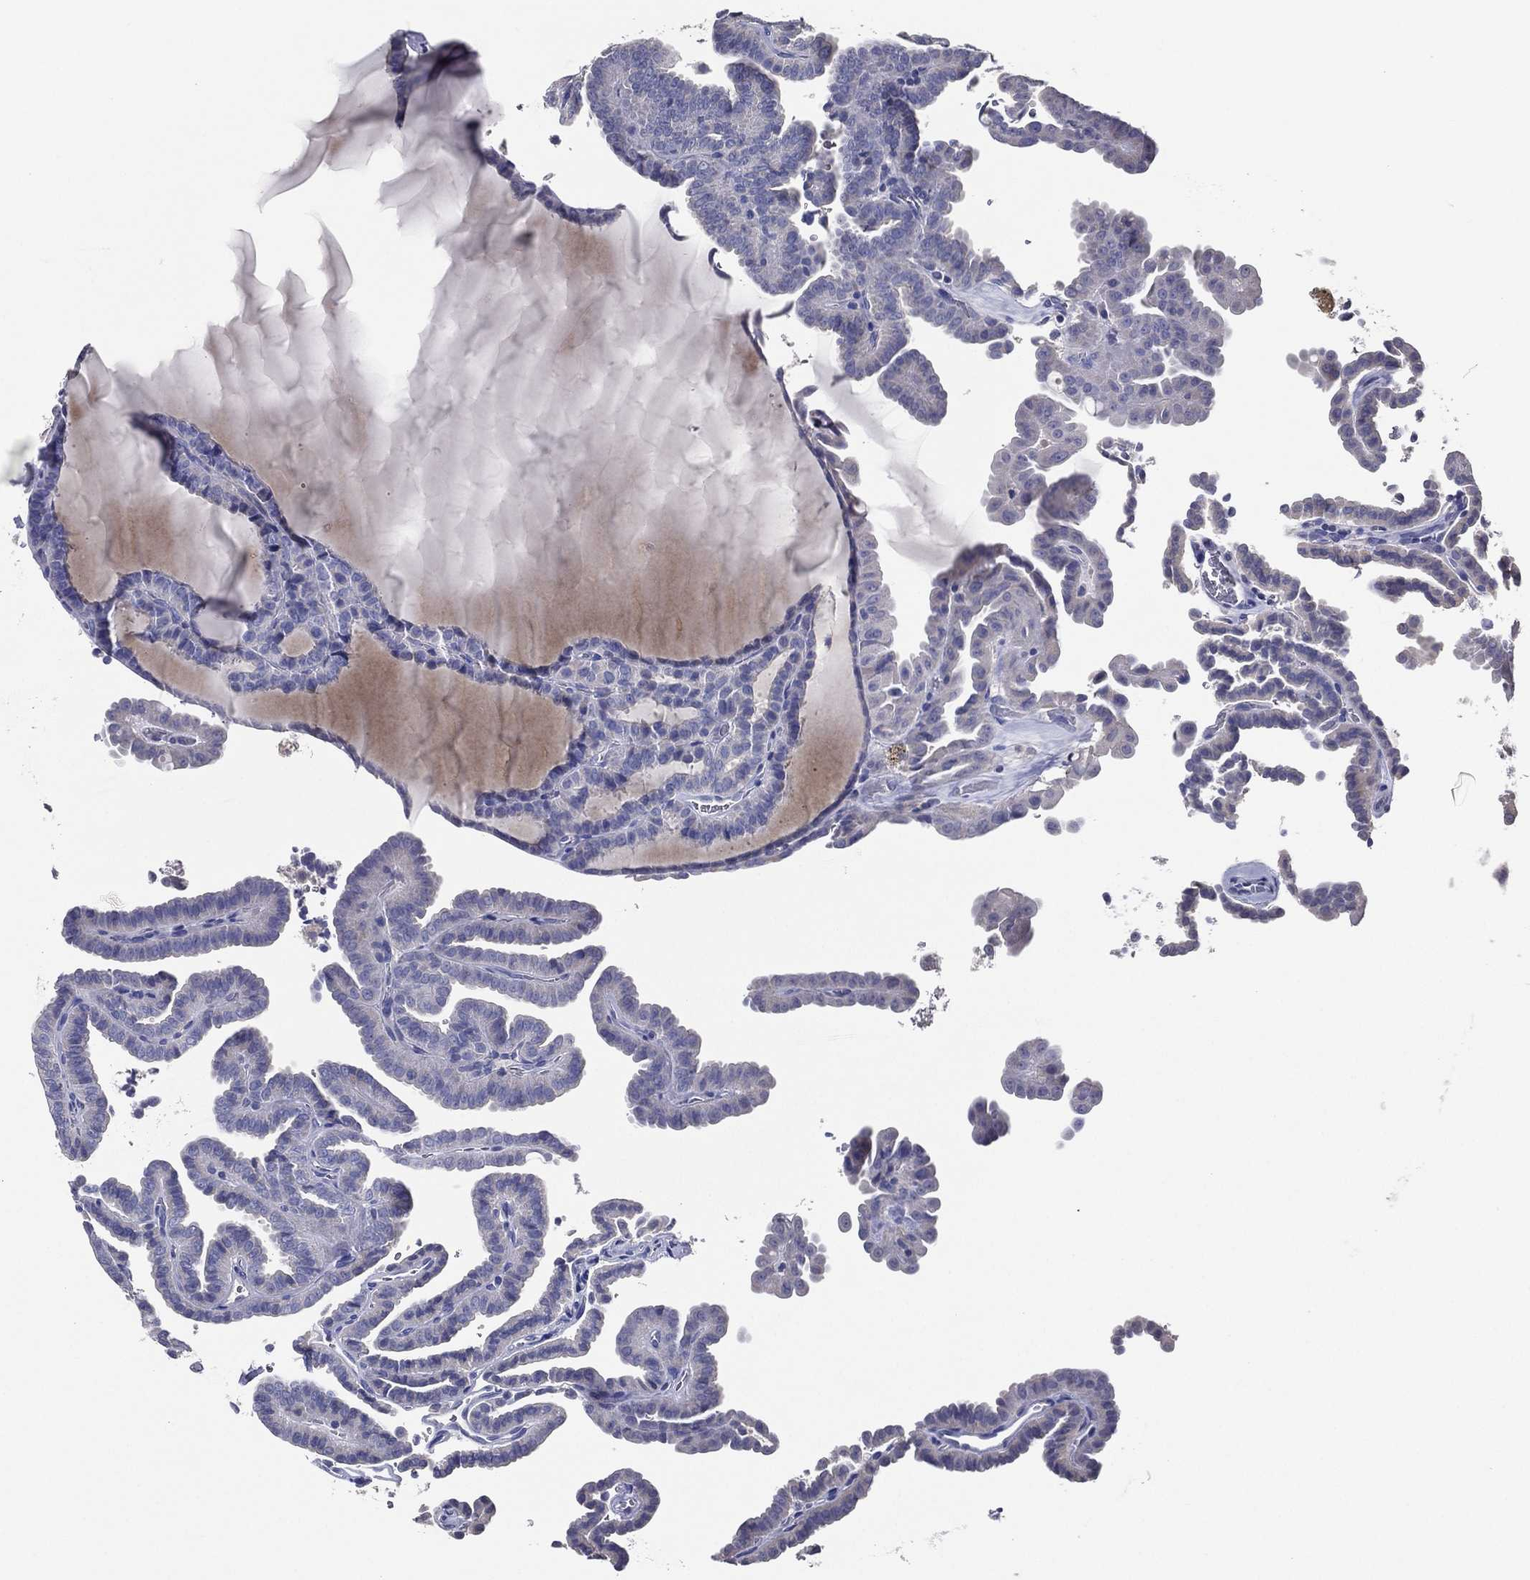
{"staining": {"intensity": "negative", "quantity": "none", "location": "none"}, "tissue": "thyroid cancer", "cell_type": "Tumor cells", "image_type": "cancer", "snomed": [{"axis": "morphology", "description": "Papillary adenocarcinoma, NOS"}, {"axis": "topography", "description": "Thyroid gland"}], "caption": "Immunohistochemistry photomicrograph of neoplastic tissue: thyroid cancer stained with DAB (3,3'-diaminobenzidine) exhibits no significant protein expression in tumor cells. (Brightfield microscopy of DAB (3,3'-diaminobenzidine) immunohistochemistry at high magnification).", "gene": "TFAP2A", "patient": {"sex": "female", "age": 39}}